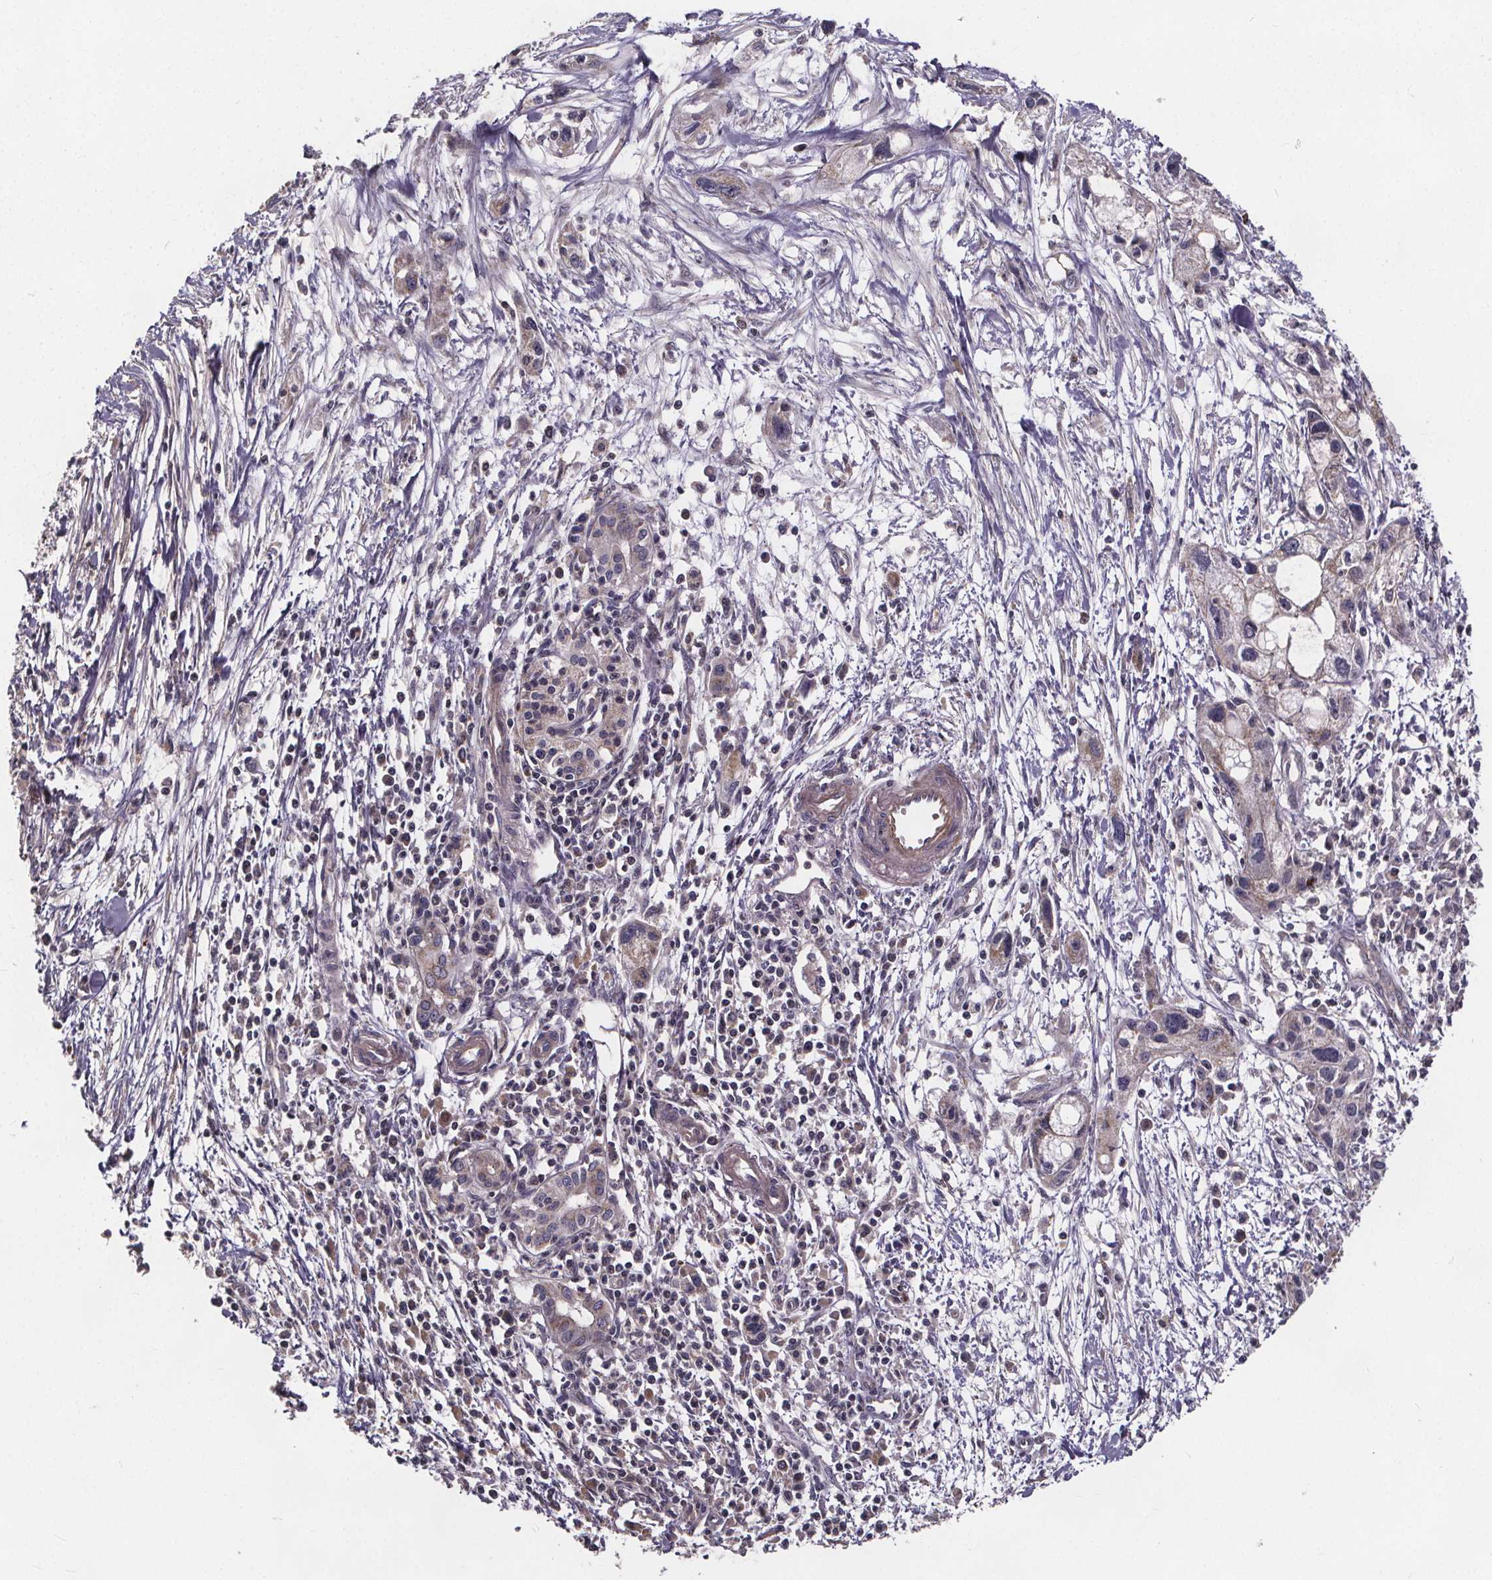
{"staining": {"intensity": "negative", "quantity": "none", "location": "none"}, "tissue": "pancreatic cancer", "cell_type": "Tumor cells", "image_type": "cancer", "snomed": [{"axis": "morphology", "description": "Adenocarcinoma, NOS"}, {"axis": "topography", "description": "Pancreas"}], "caption": "Protein analysis of pancreatic cancer (adenocarcinoma) exhibits no significant expression in tumor cells.", "gene": "YME1L1", "patient": {"sex": "female", "age": 61}}